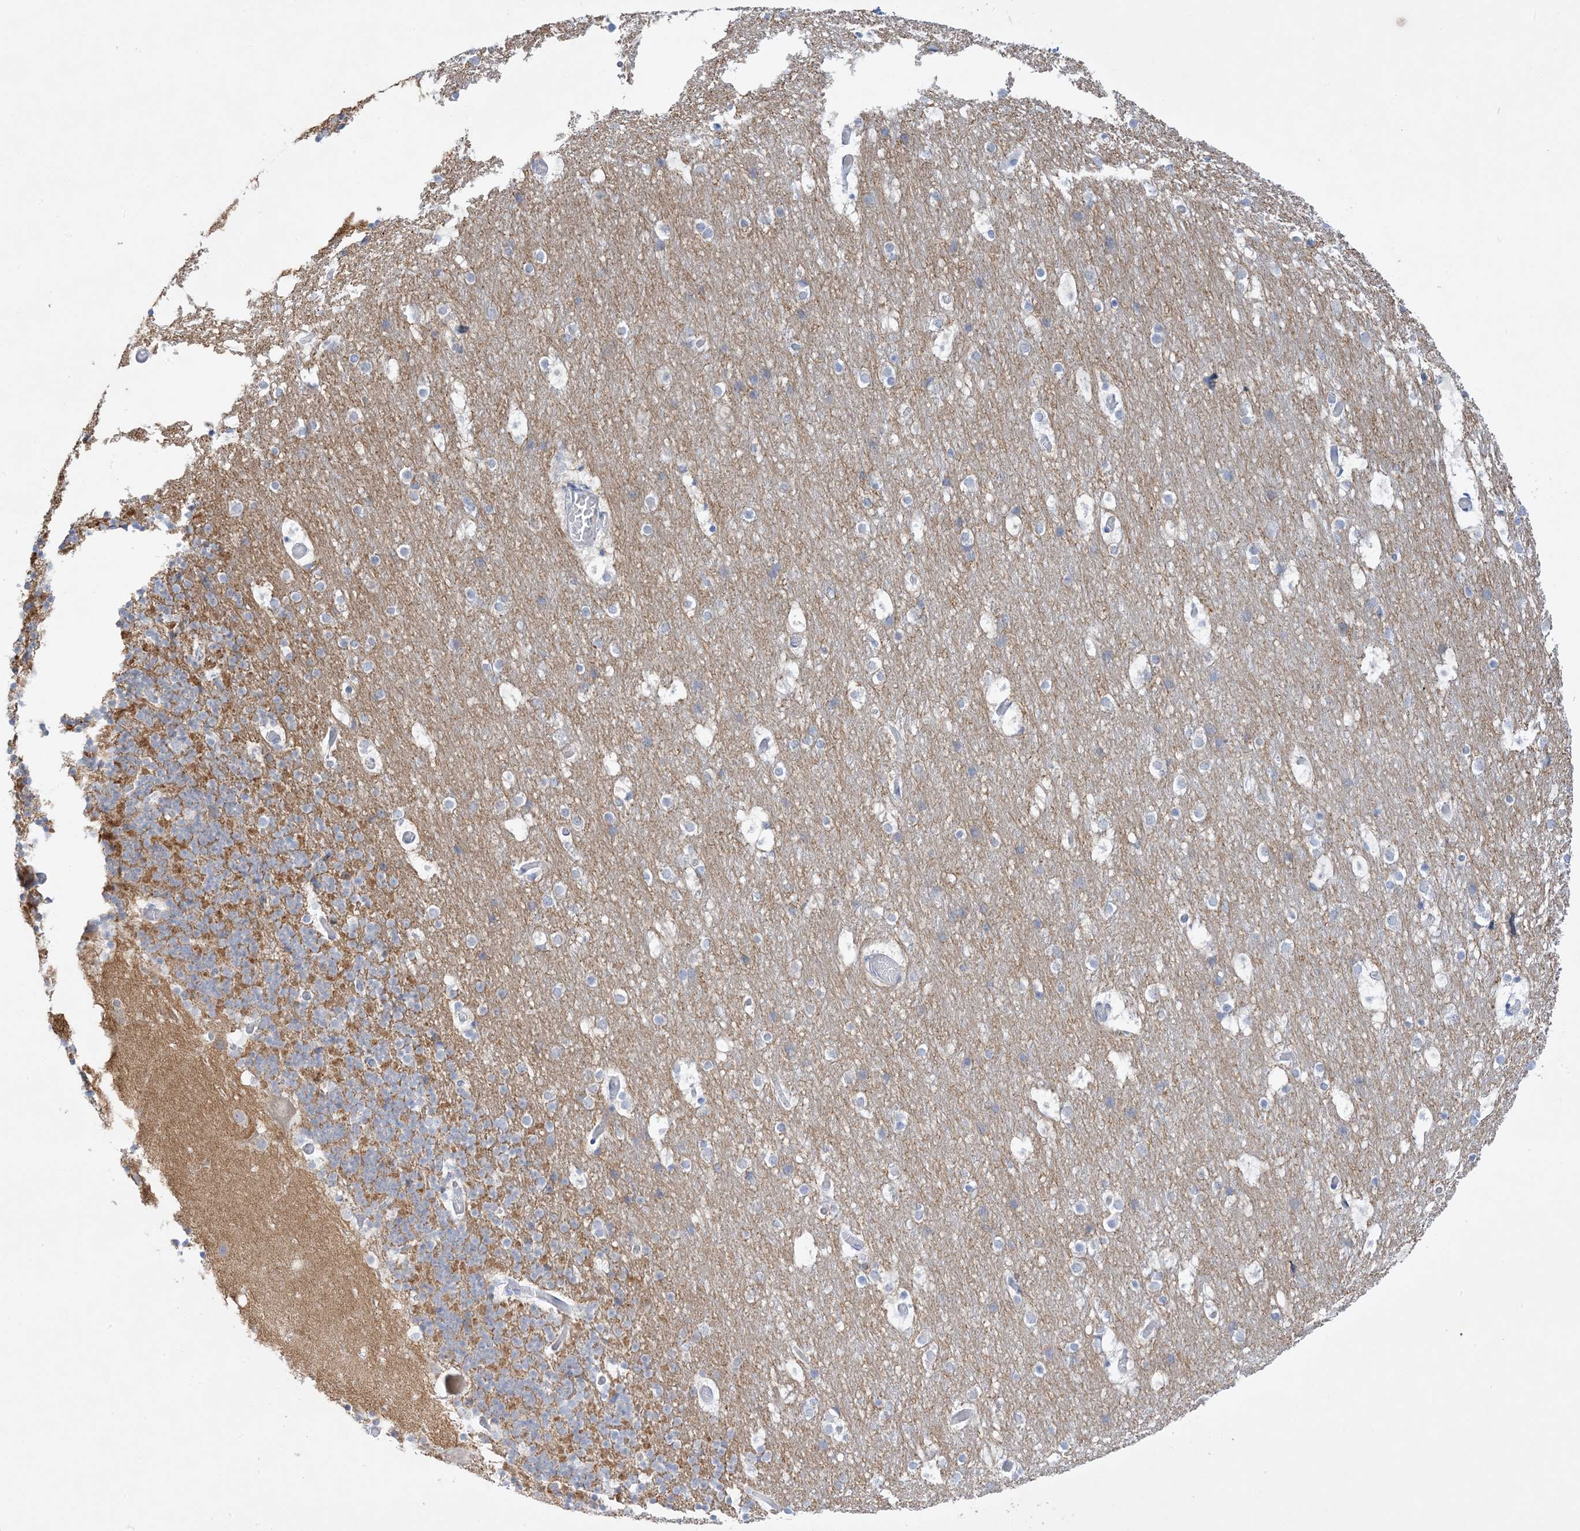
{"staining": {"intensity": "weak", "quantity": "25%-75%", "location": "cytoplasmic/membranous"}, "tissue": "cerebellum", "cell_type": "Cells in granular layer", "image_type": "normal", "snomed": [{"axis": "morphology", "description": "Normal tissue, NOS"}, {"axis": "topography", "description": "Cerebellum"}], "caption": "A brown stain labels weak cytoplasmic/membranous staining of a protein in cells in granular layer of unremarkable human cerebellum. (DAB = brown stain, brightfield microscopy at high magnification).", "gene": "FAM184A", "patient": {"sex": "male", "age": 57}}